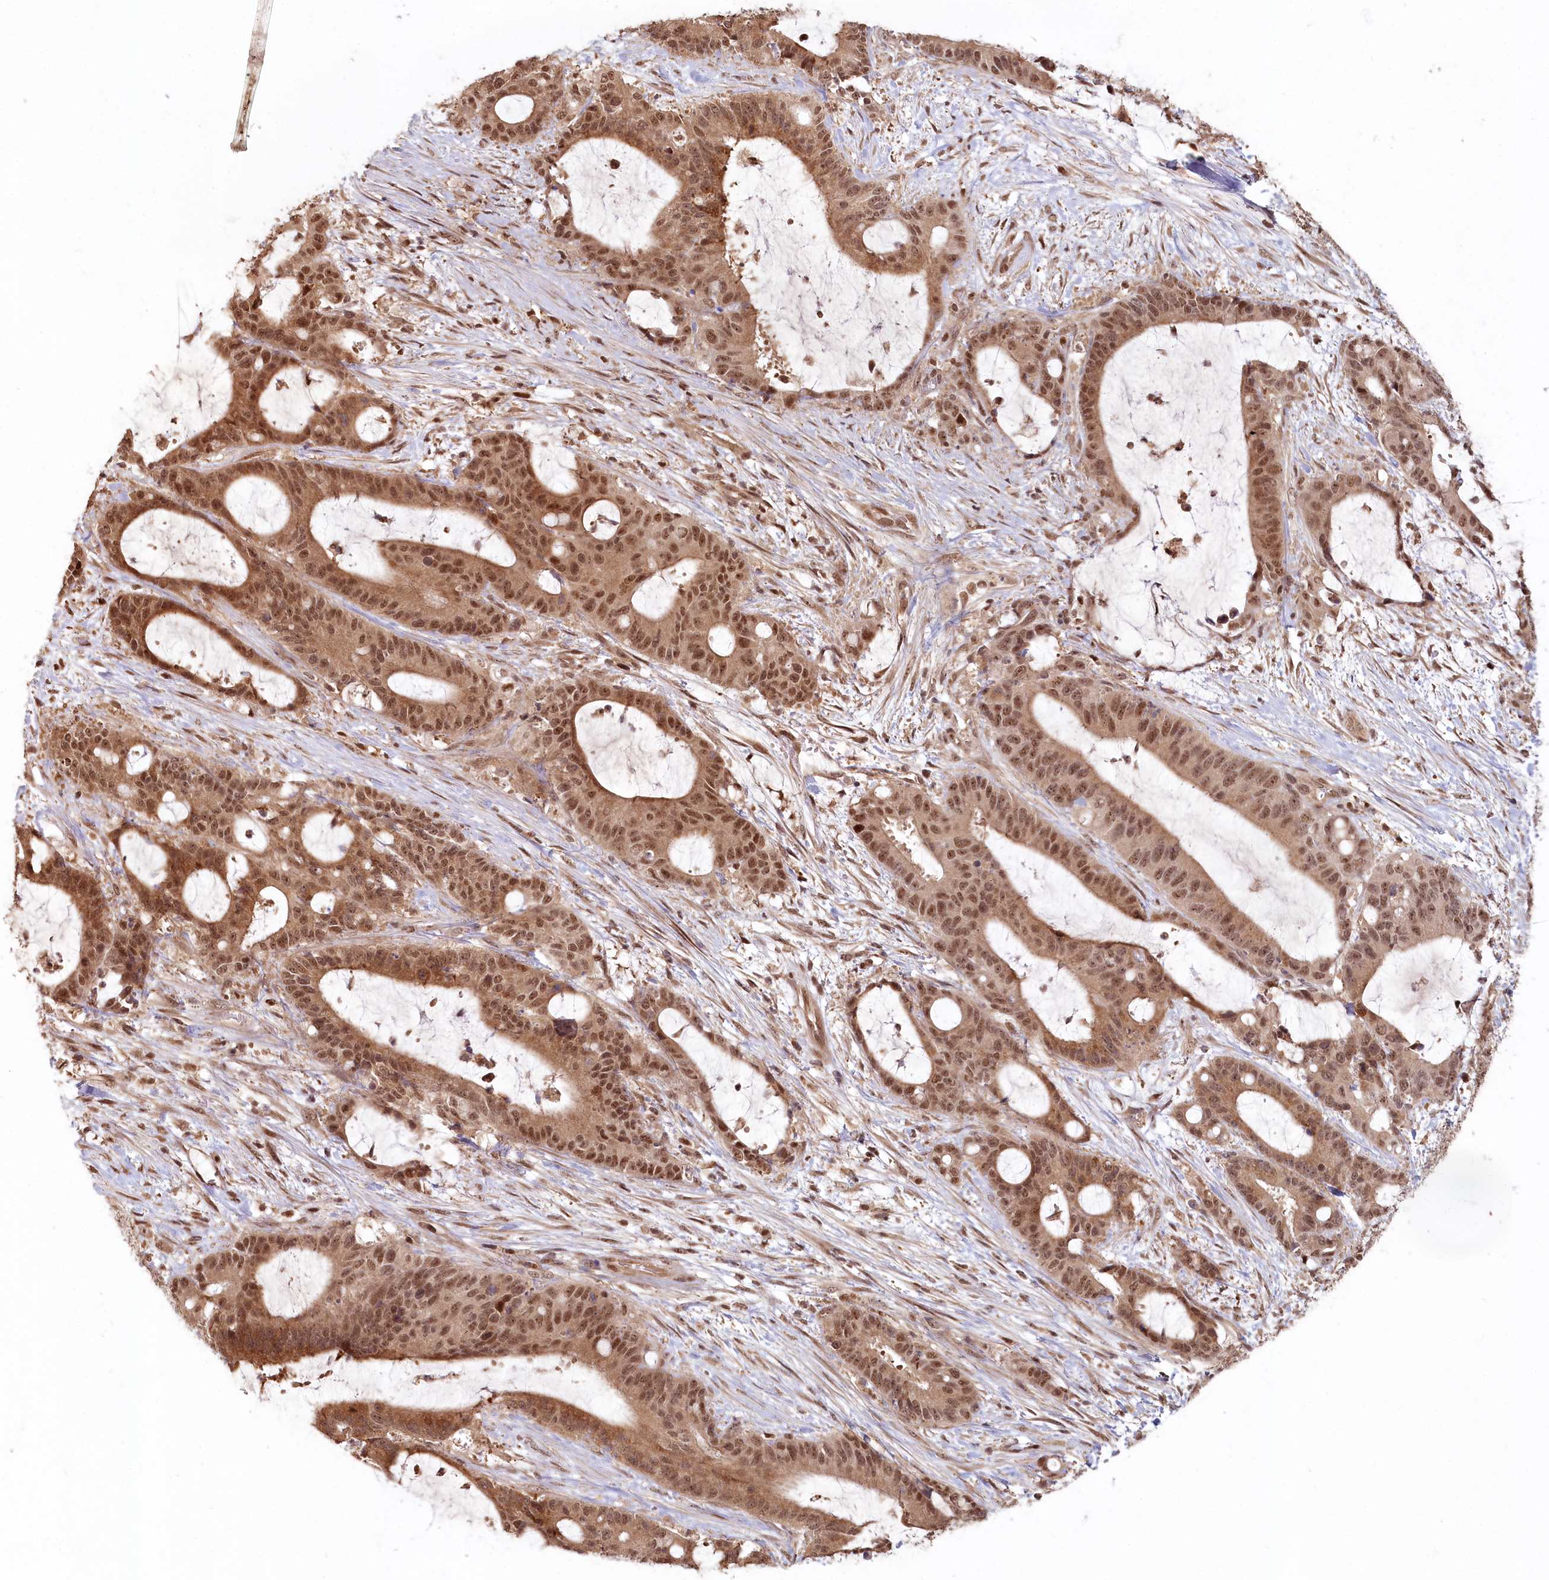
{"staining": {"intensity": "moderate", "quantity": ">75%", "location": "cytoplasmic/membranous,nuclear"}, "tissue": "liver cancer", "cell_type": "Tumor cells", "image_type": "cancer", "snomed": [{"axis": "morphology", "description": "Normal tissue, NOS"}, {"axis": "morphology", "description": "Cholangiocarcinoma"}, {"axis": "topography", "description": "Liver"}, {"axis": "topography", "description": "Peripheral nerve tissue"}], "caption": "Liver cancer (cholangiocarcinoma) was stained to show a protein in brown. There is medium levels of moderate cytoplasmic/membranous and nuclear staining in about >75% of tumor cells. (brown staining indicates protein expression, while blue staining denotes nuclei).", "gene": "WAPL", "patient": {"sex": "female", "age": 73}}